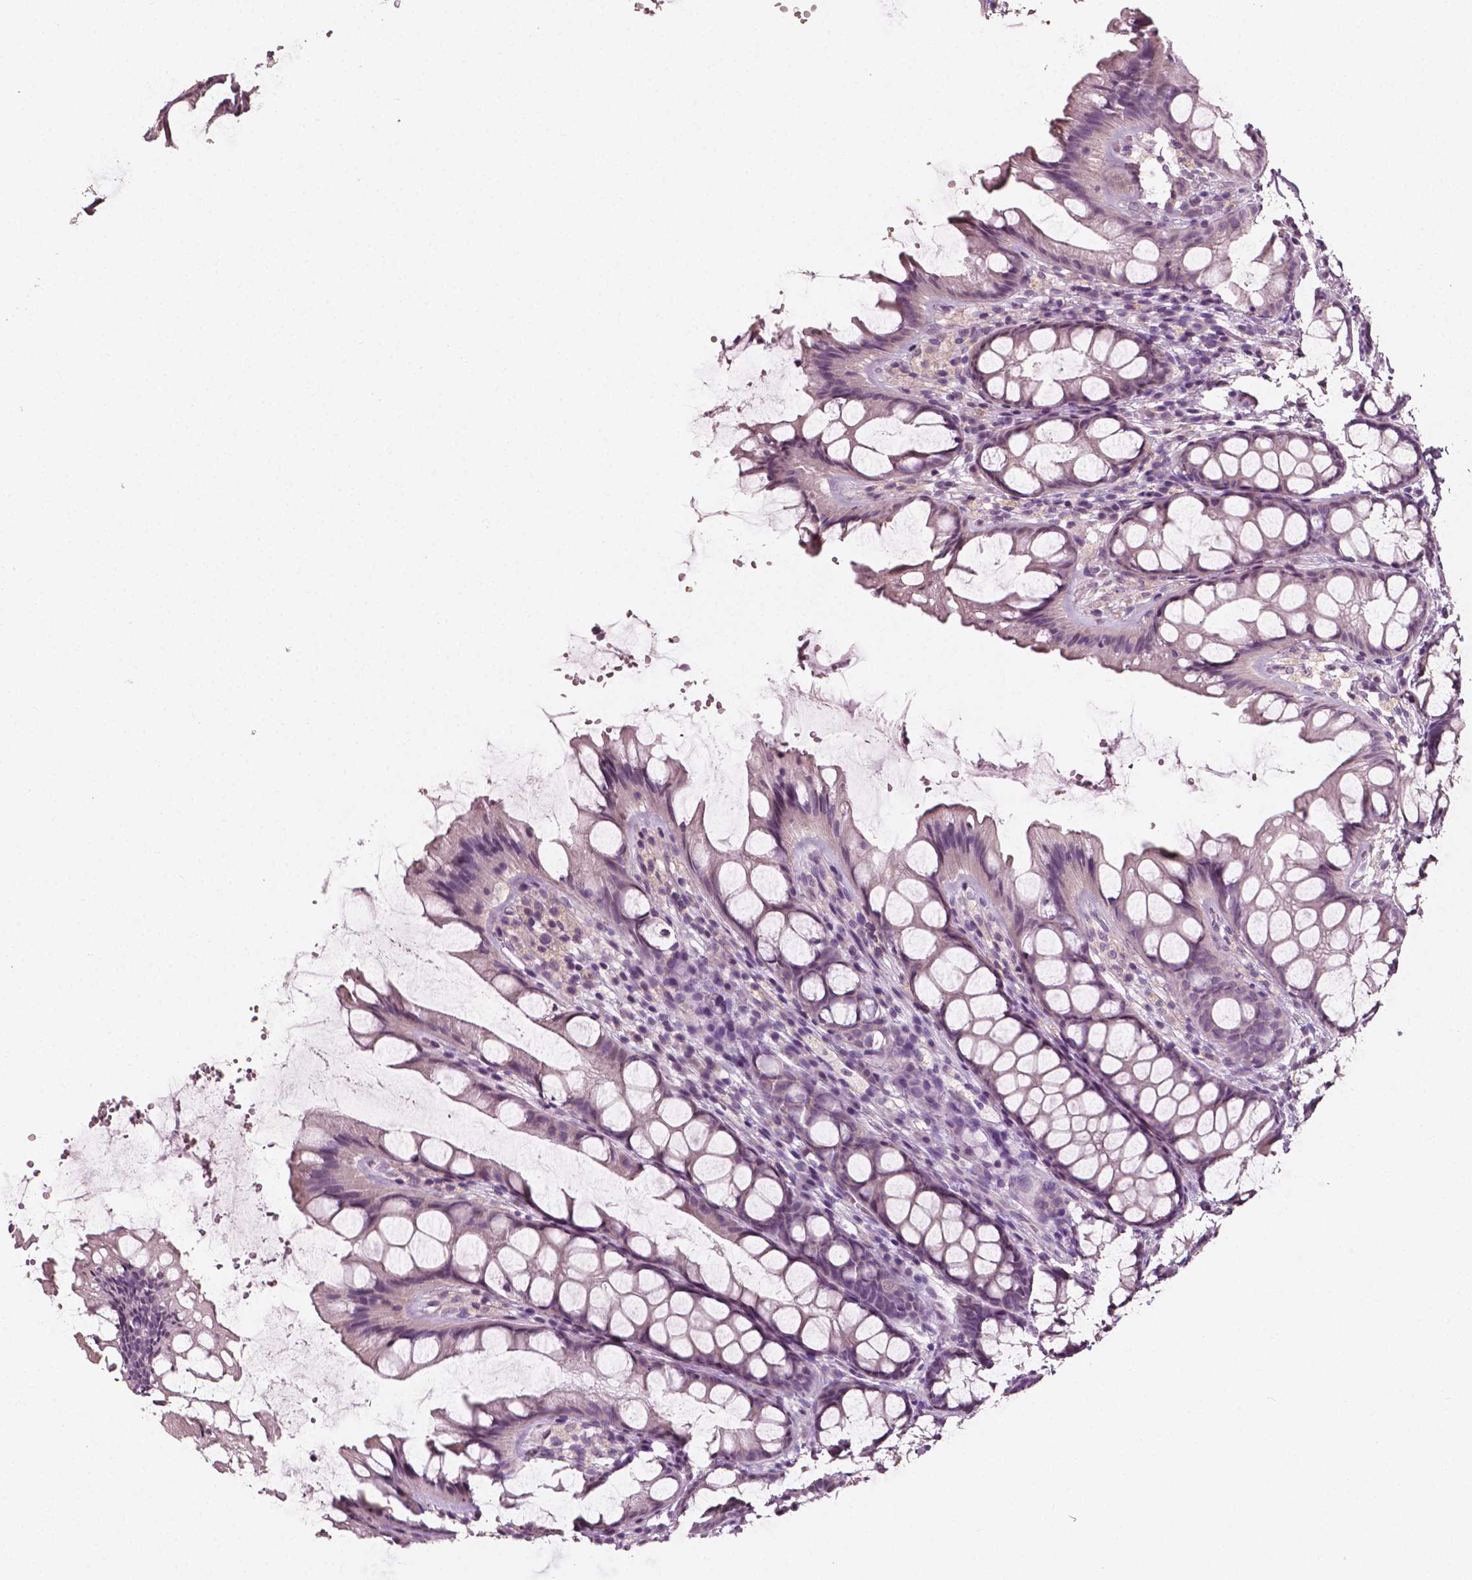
{"staining": {"intensity": "weak", "quantity": "25%-75%", "location": "cytoplasmic/membranous"}, "tissue": "colon", "cell_type": "Endothelial cells", "image_type": "normal", "snomed": [{"axis": "morphology", "description": "Normal tissue, NOS"}, {"axis": "topography", "description": "Colon"}], "caption": "Immunohistochemical staining of normal human colon shows 25%-75% levels of weak cytoplasmic/membranous protein expression in about 25%-75% of endothelial cells. (DAB IHC with brightfield microscopy, high magnification).", "gene": "PLA2R1", "patient": {"sex": "male", "age": 47}}